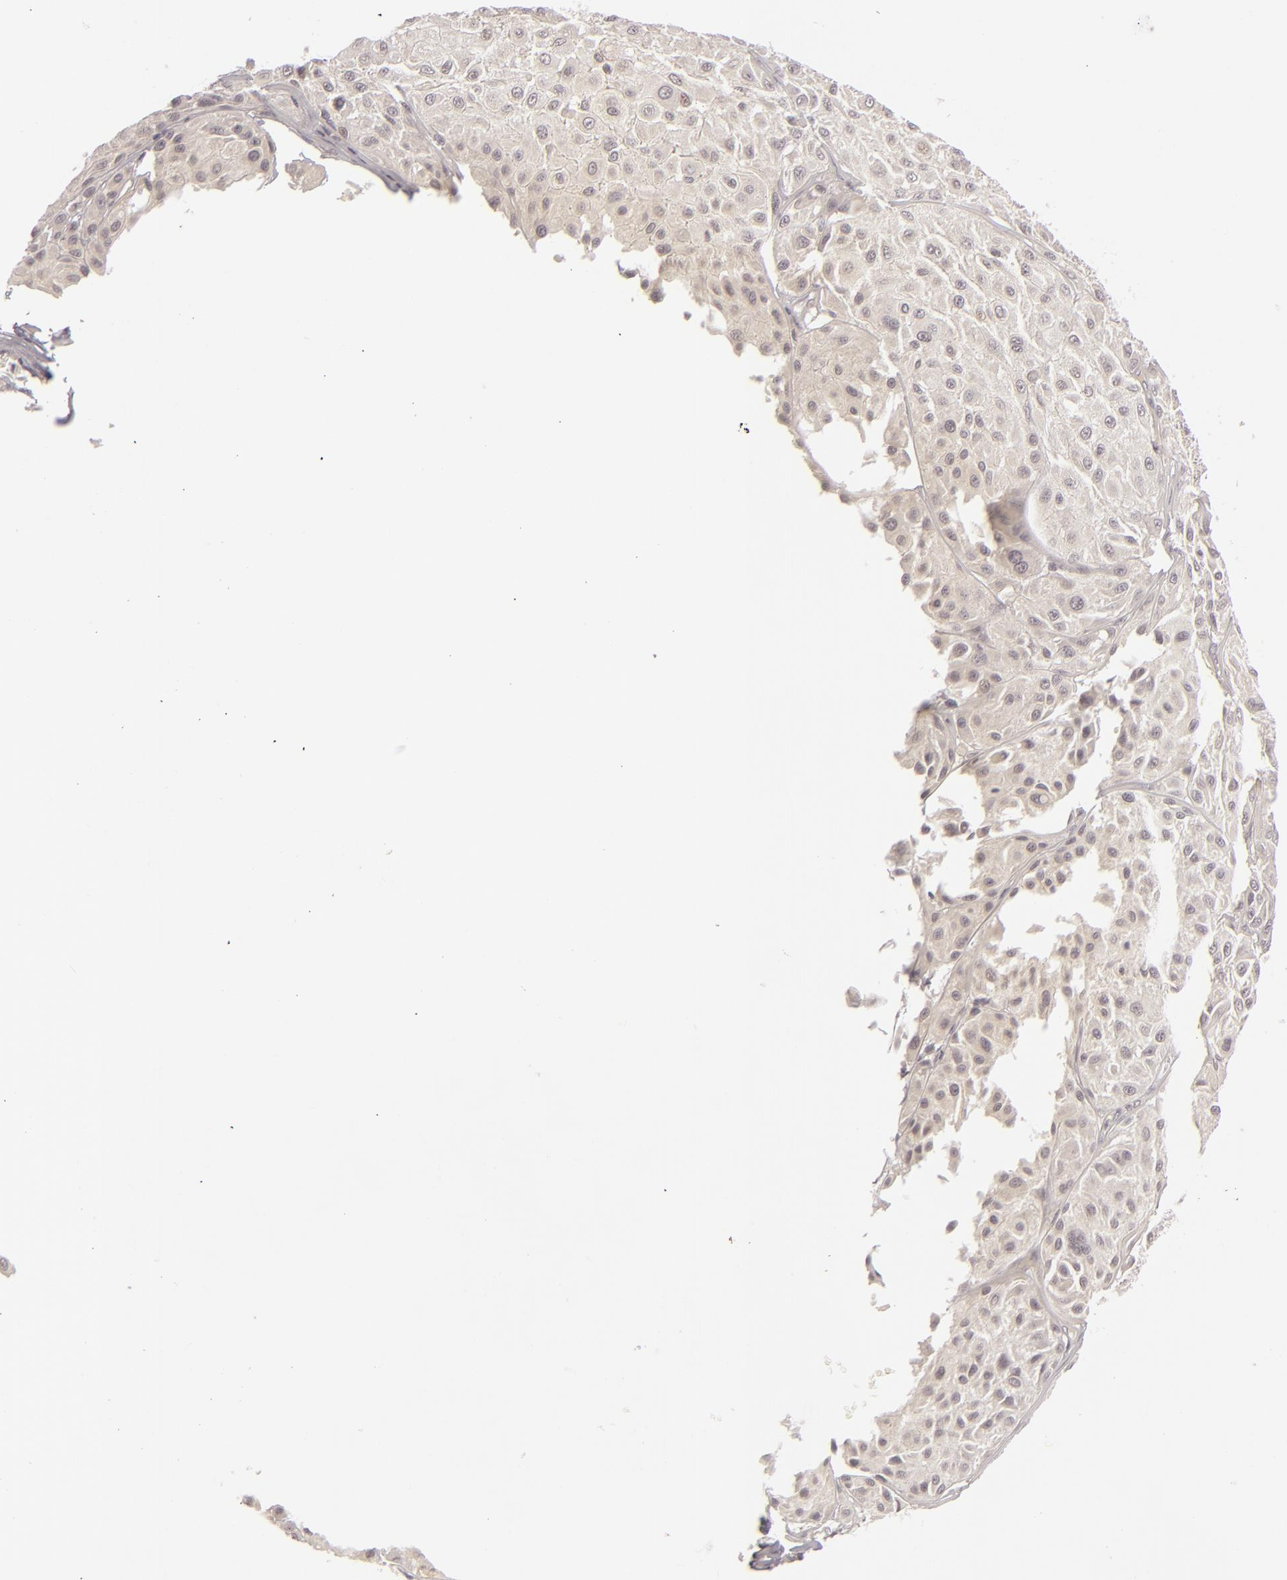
{"staining": {"intensity": "negative", "quantity": "none", "location": "none"}, "tissue": "melanoma", "cell_type": "Tumor cells", "image_type": "cancer", "snomed": [{"axis": "morphology", "description": "Malignant melanoma, NOS"}, {"axis": "topography", "description": "Skin"}], "caption": "DAB immunohistochemical staining of human malignant melanoma exhibits no significant staining in tumor cells.", "gene": "DLG3", "patient": {"sex": "male", "age": 36}}